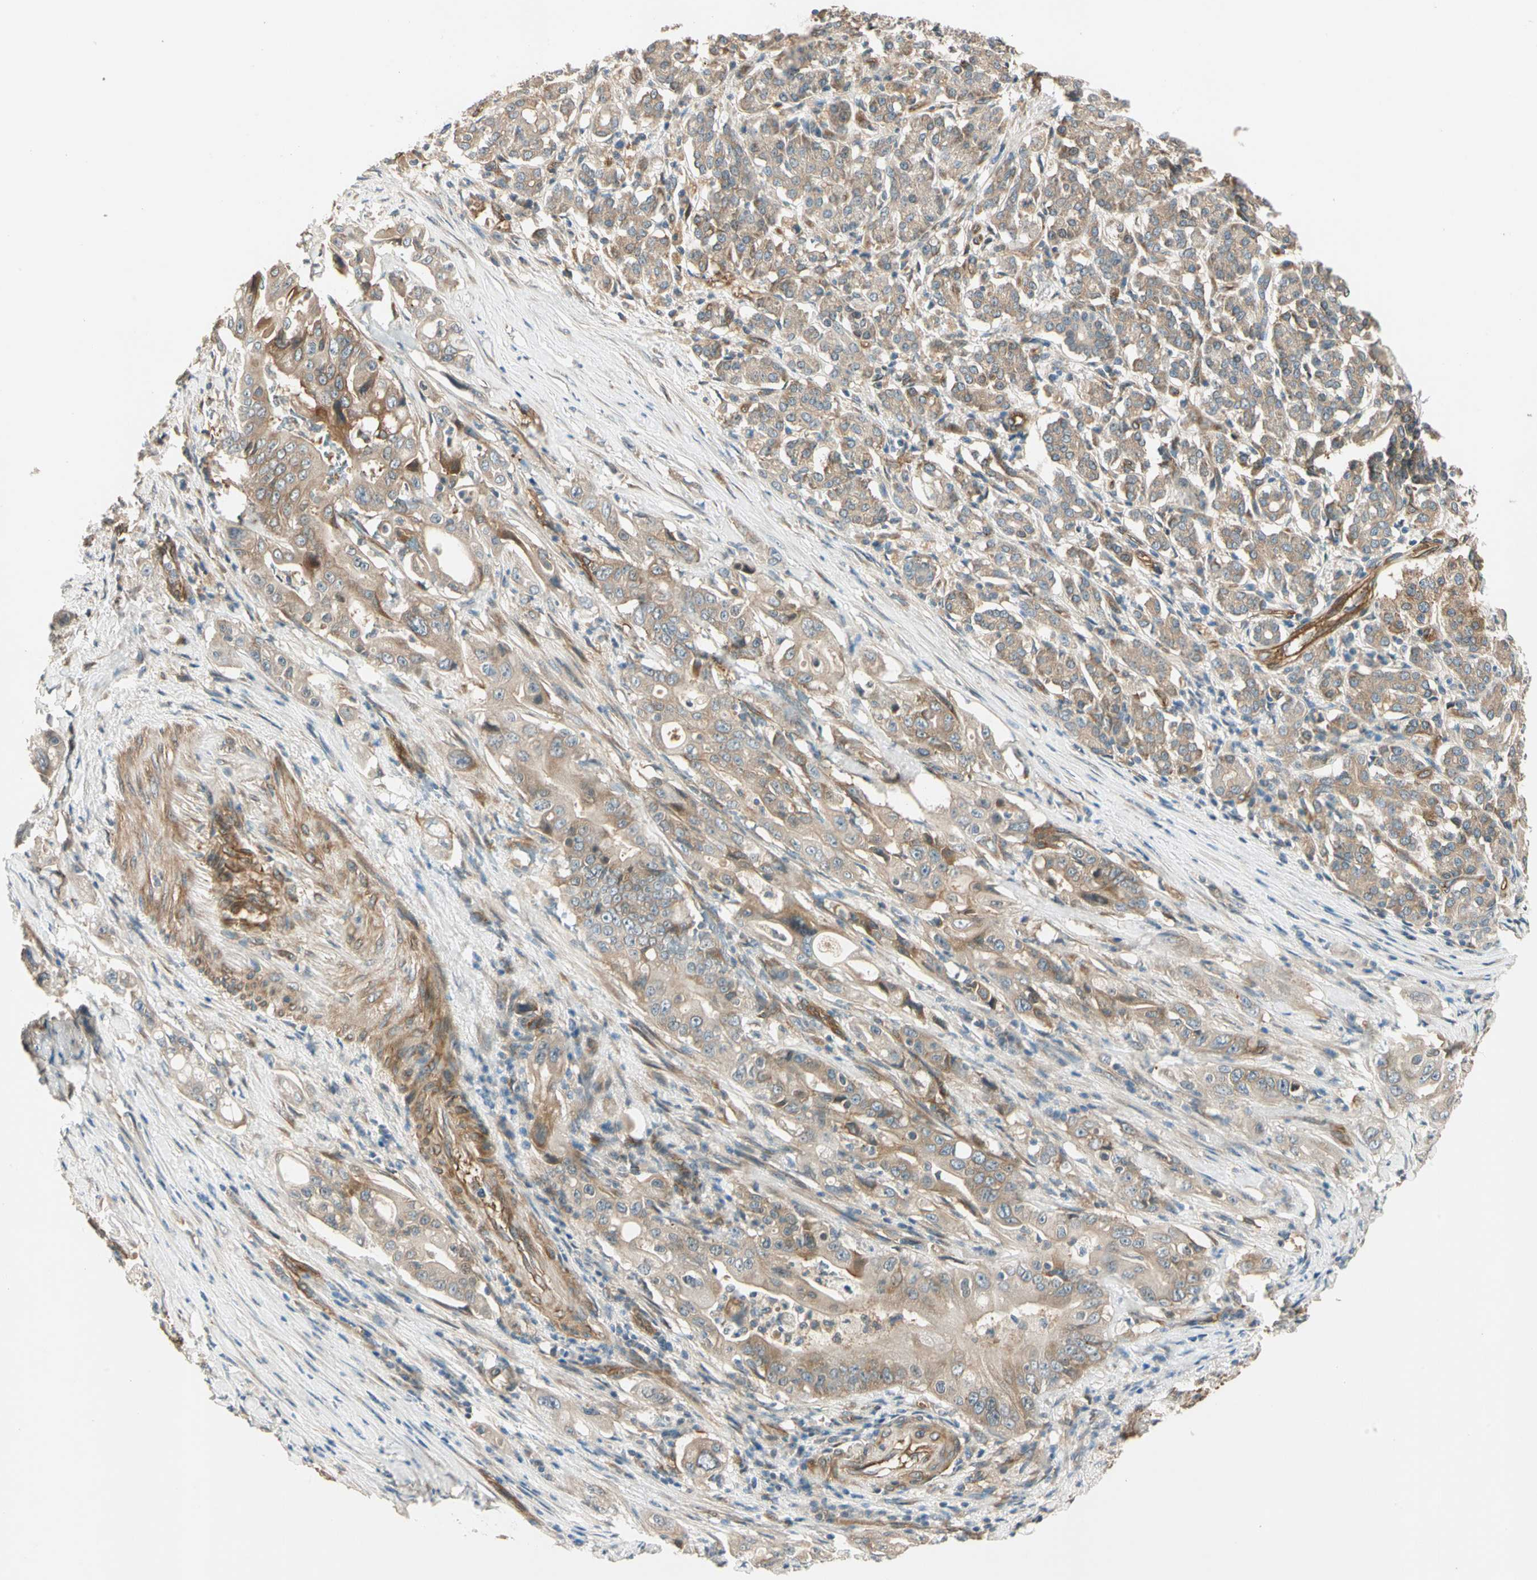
{"staining": {"intensity": "moderate", "quantity": ">75%", "location": "cytoplasmic/membranous"}, "tissue": "pancreatic cancer", "cell_type": "Tumor cells", "image_type": "cancer", "snomed": [{"axis": "morphology", "description": "Normal tissue, NOS"}, {"axis": "topography", "description": "Pancreas"}], "caption": "Pancreatic cancer stained for a protein (brown) displays moderate cytoplasmic/membranous positive positivity in approximately >75% of tumor cells.", "gene": "ROCK2", "patient": {"sex": "male", "age": 42}}